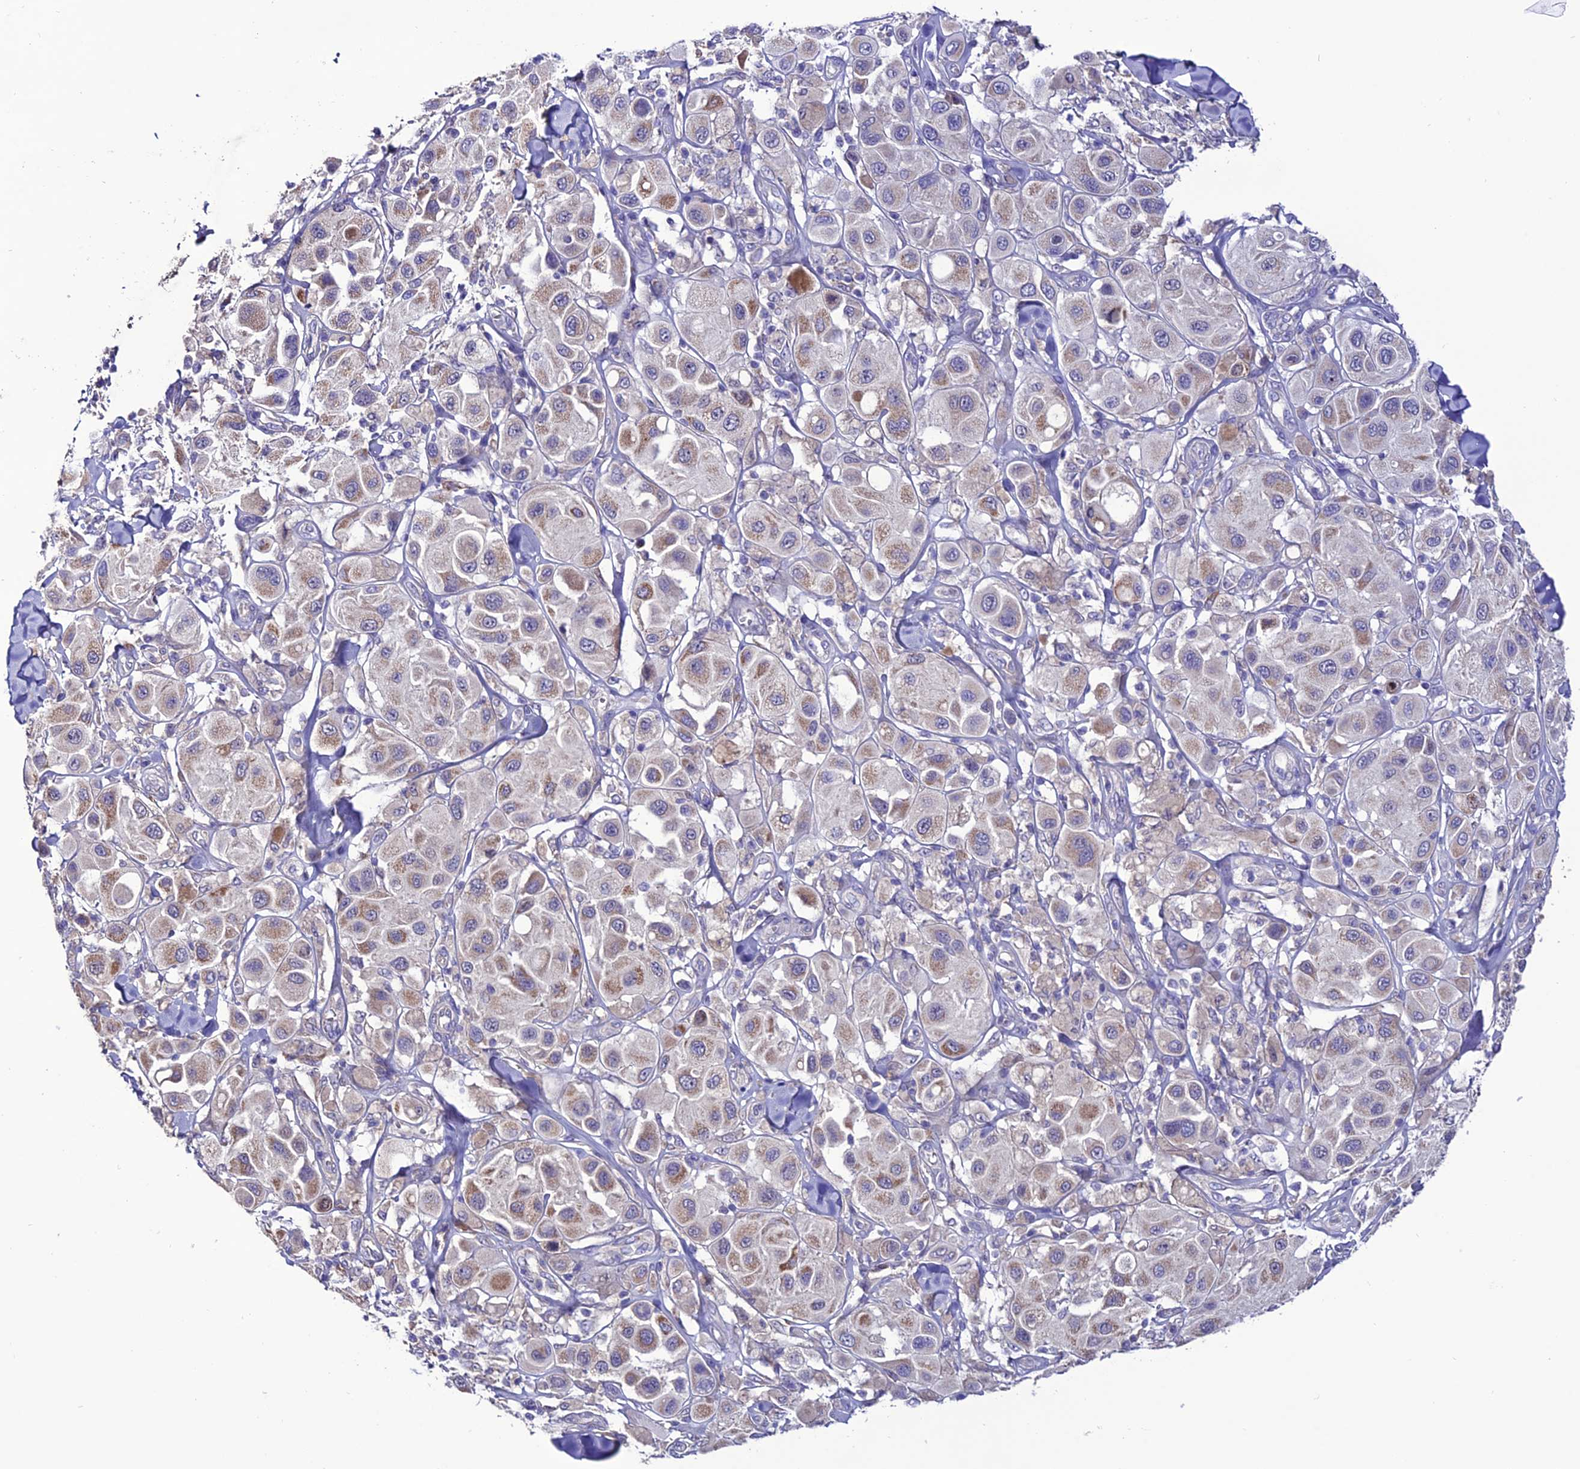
{"staining": {"intensity": "moderate", "quantity": "<25%", "location": "cytoplasmic/membranous"}, "tissue": "melanoma", "cell_type": "Tumor cells", "image_type": "cancer", "snomed": [{"axis": "morphology", "description": "Malignant melanoma, Metastatic site"}, {"axis": "topography", "description": "Skin"}], "caption": "The histopathology image reveals a brown stain indicating the presence of a protein in the cytoplasmic/membranous of tumor cells in melanoma.", "gene": "HOGA1", "patient": {"sex": "male", "age": 41}}